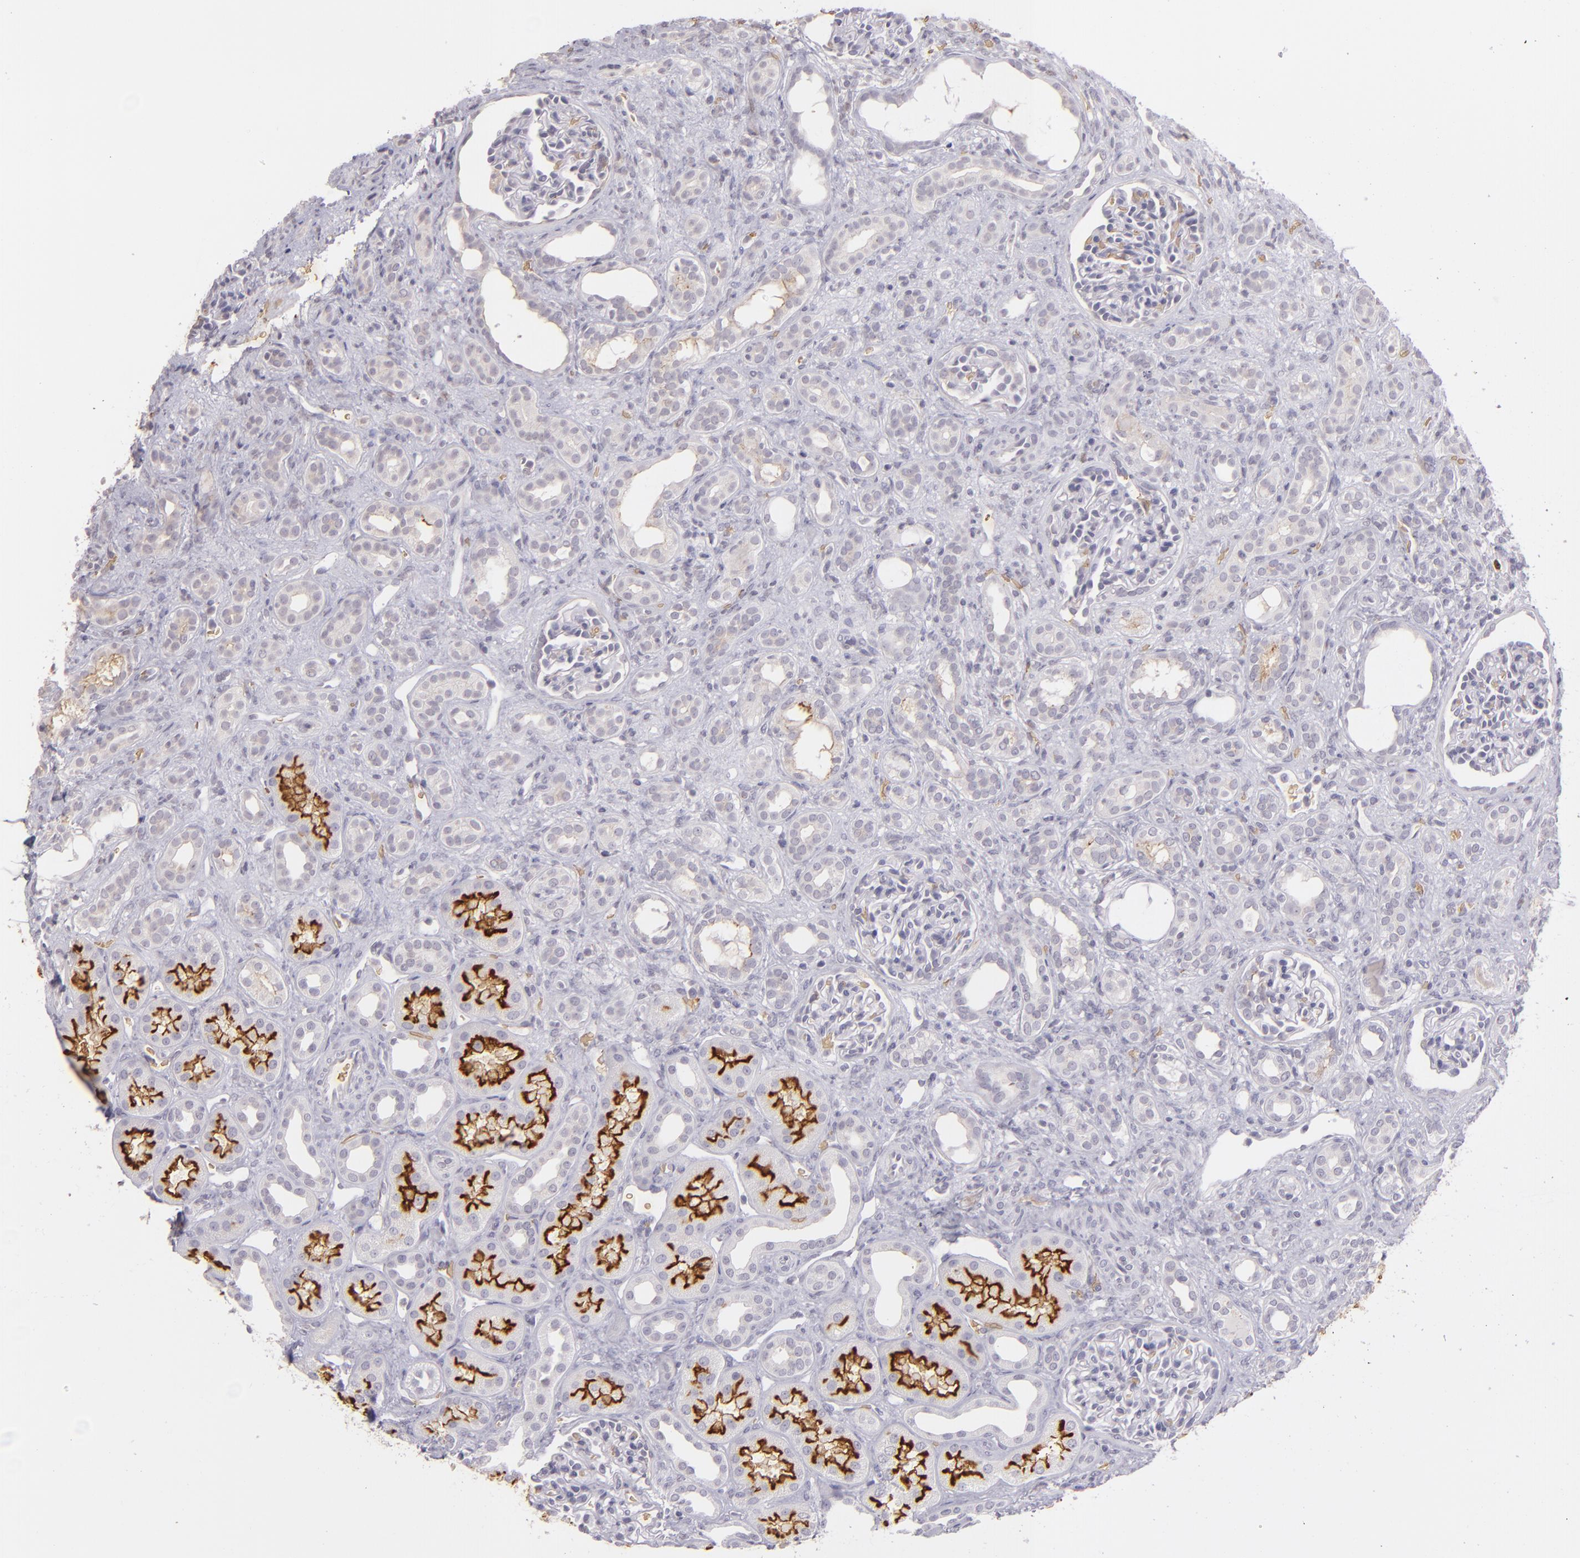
{"staining": {"intensity": "negative", "quantity": "none", "location": "none"}, "tissue": "kidney", "cell_type": "Cells in glomeruli", "image_type": "normal", "snomed": [{"axis": "morphology", "description": "Normal tissue, NOS"}, {"axis": "topography", "description": "Kidney"}], "caption": "Kidney stained for a protein using immunohistochemistry reveals no expression cells in glomeruli.", "gene": "ACE", "patient": {"sex": "male", "age": 7}}